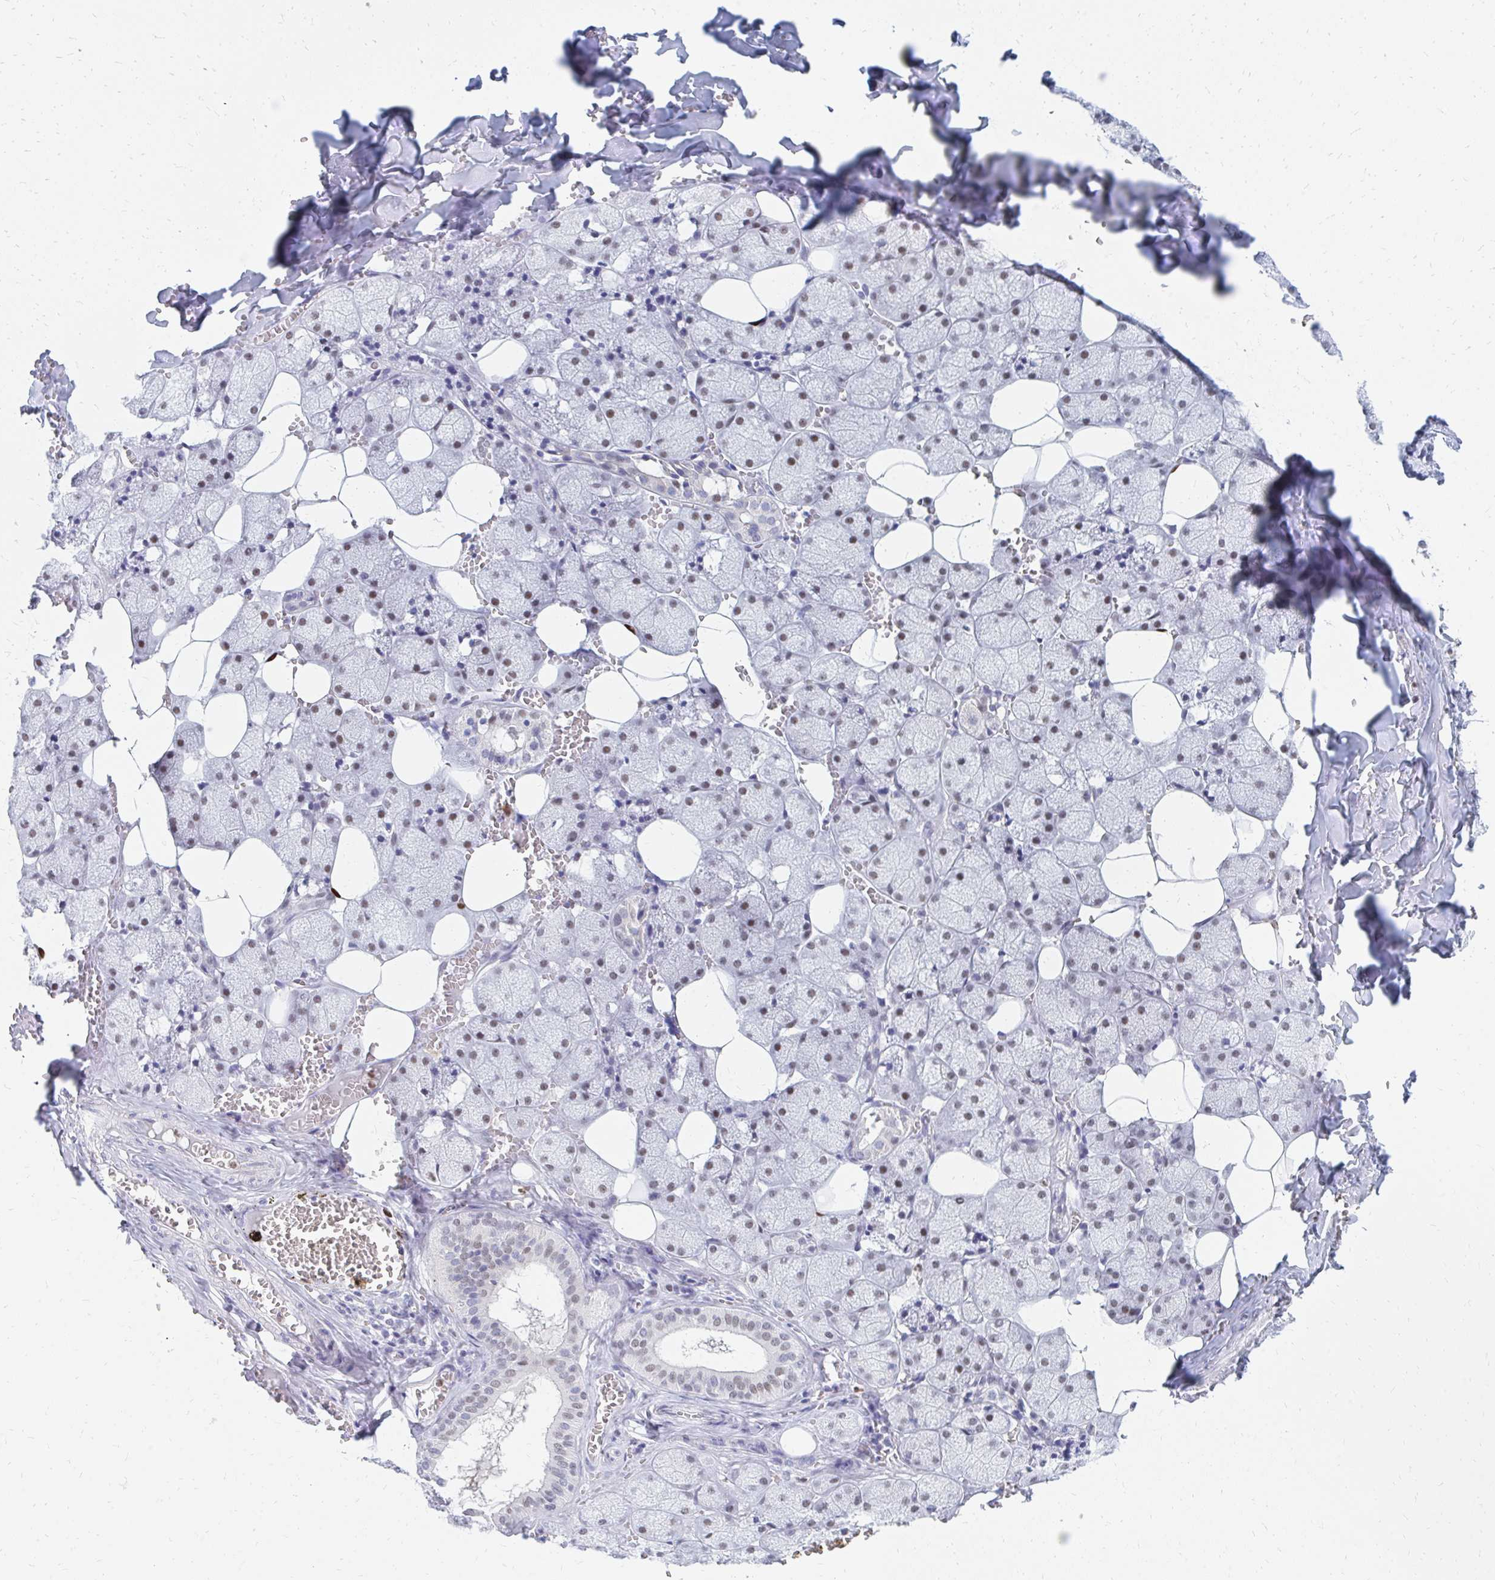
{"staining": {"intensity": "moderate", "quantity": "25%-75%", "location": "nuclear"}, "tissue": "salivary gland", "cell_type": "Glandular cells", "image_type": "normal", "snomed": [{"axis": "morphology", "description": "Normal tissue, NOS"}, {"axis": "topography", "description": "Salivary gland"}, {"axis": "topography", "description": "Peripheral nerve tissue"}], "caption": "Immunohistochemistry histopathology image of benign salivary gland: human salivary gland stained using immunohistochemistry demonstrates medium levels of moderate protein expression localized specifically in the nuclear of glandular cells, appearing as a nuclear brown color.", "gene": "PLK3", "patient": {"sex": "male", "age": 38}}